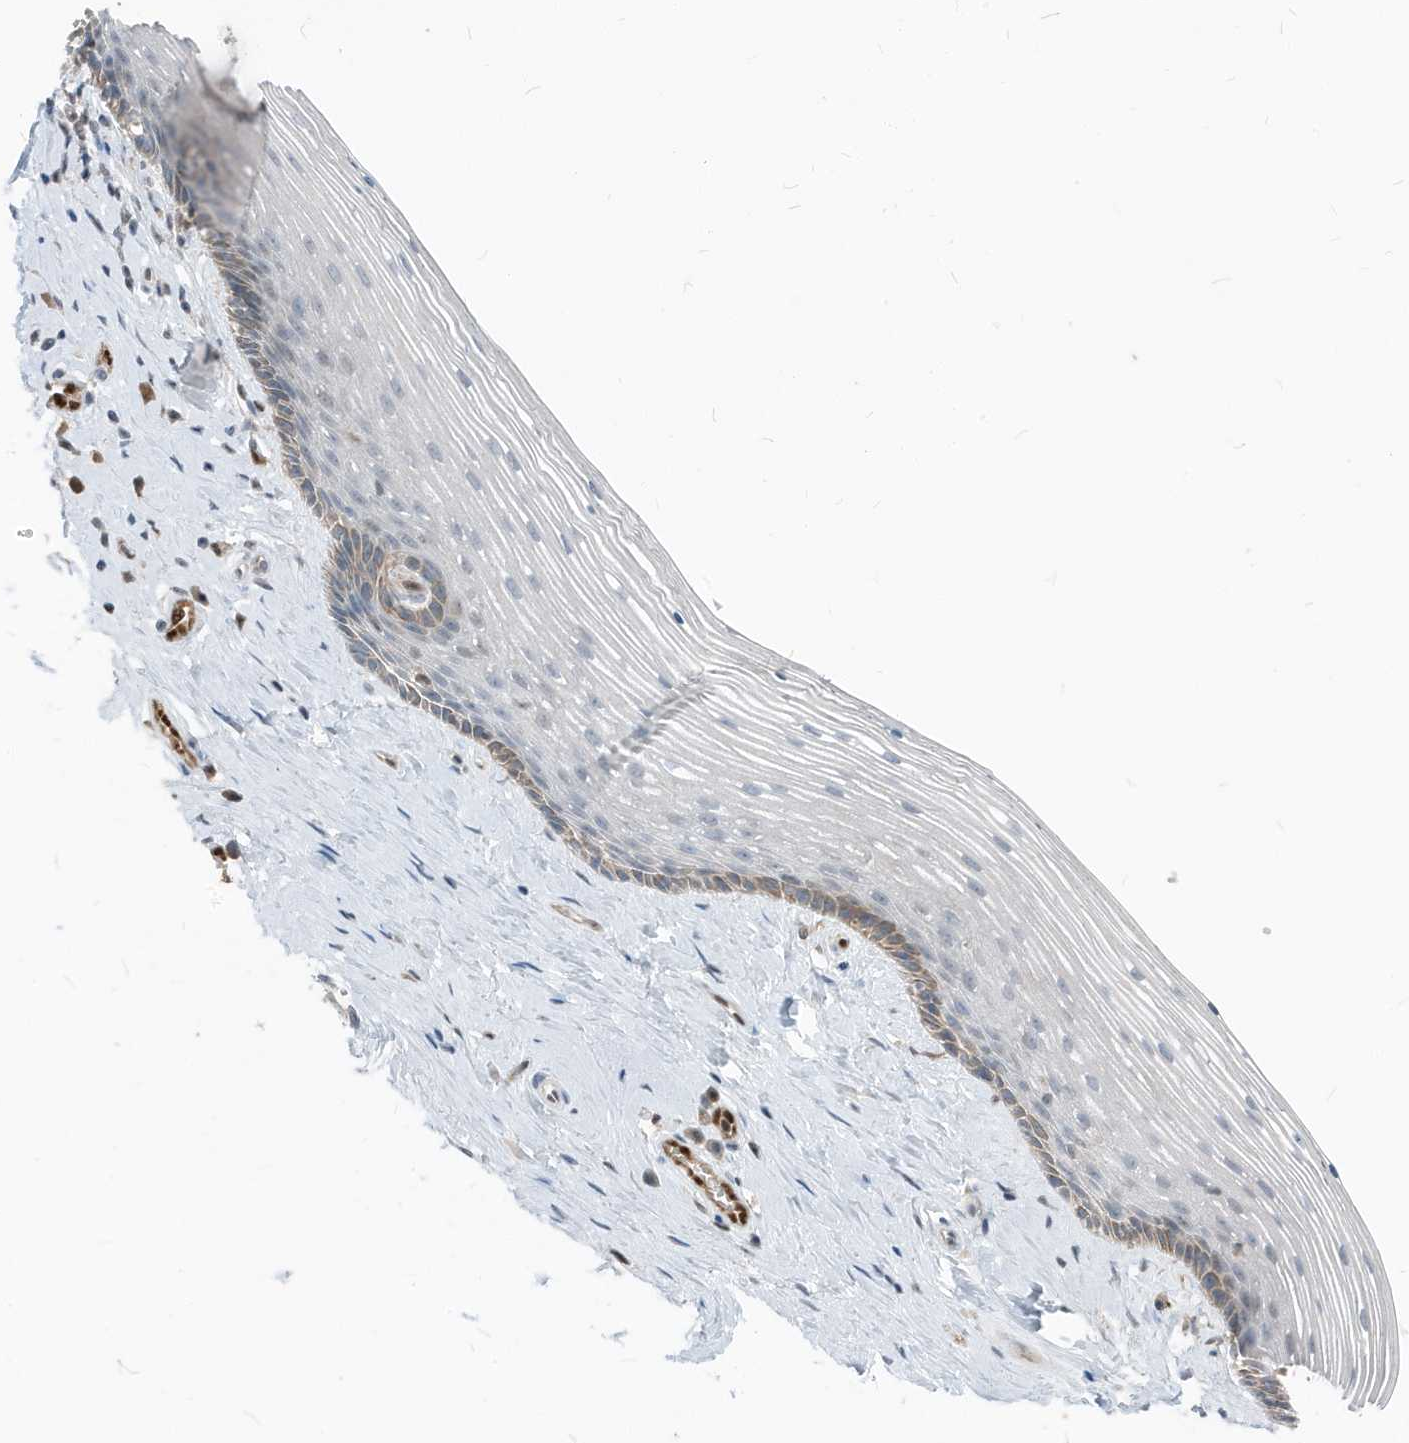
{"staining": {"intensity": "moderate", "quantity": "<25%", "location": "cytoplasmic/membranous"}, "tissue": "vagina", "cell_type": "Squamous epithelial cells", "image_type": "normal", "snomed": [{"axis": "morphology", "description": "Normal tissue, NOS"}, {"axis": "topography", "description": "Vagina"}], "caption": "This histopathology image reveals unremarkable vagina stained with IHC to label a protein in brown. The cytoplasmic/membranous of squamous epithelial cells show moderate positivity for the protein. Nuclei are counter-stained blue.", "gene": "NCOA7", "patient": {"sex": "female", "age": 46}}